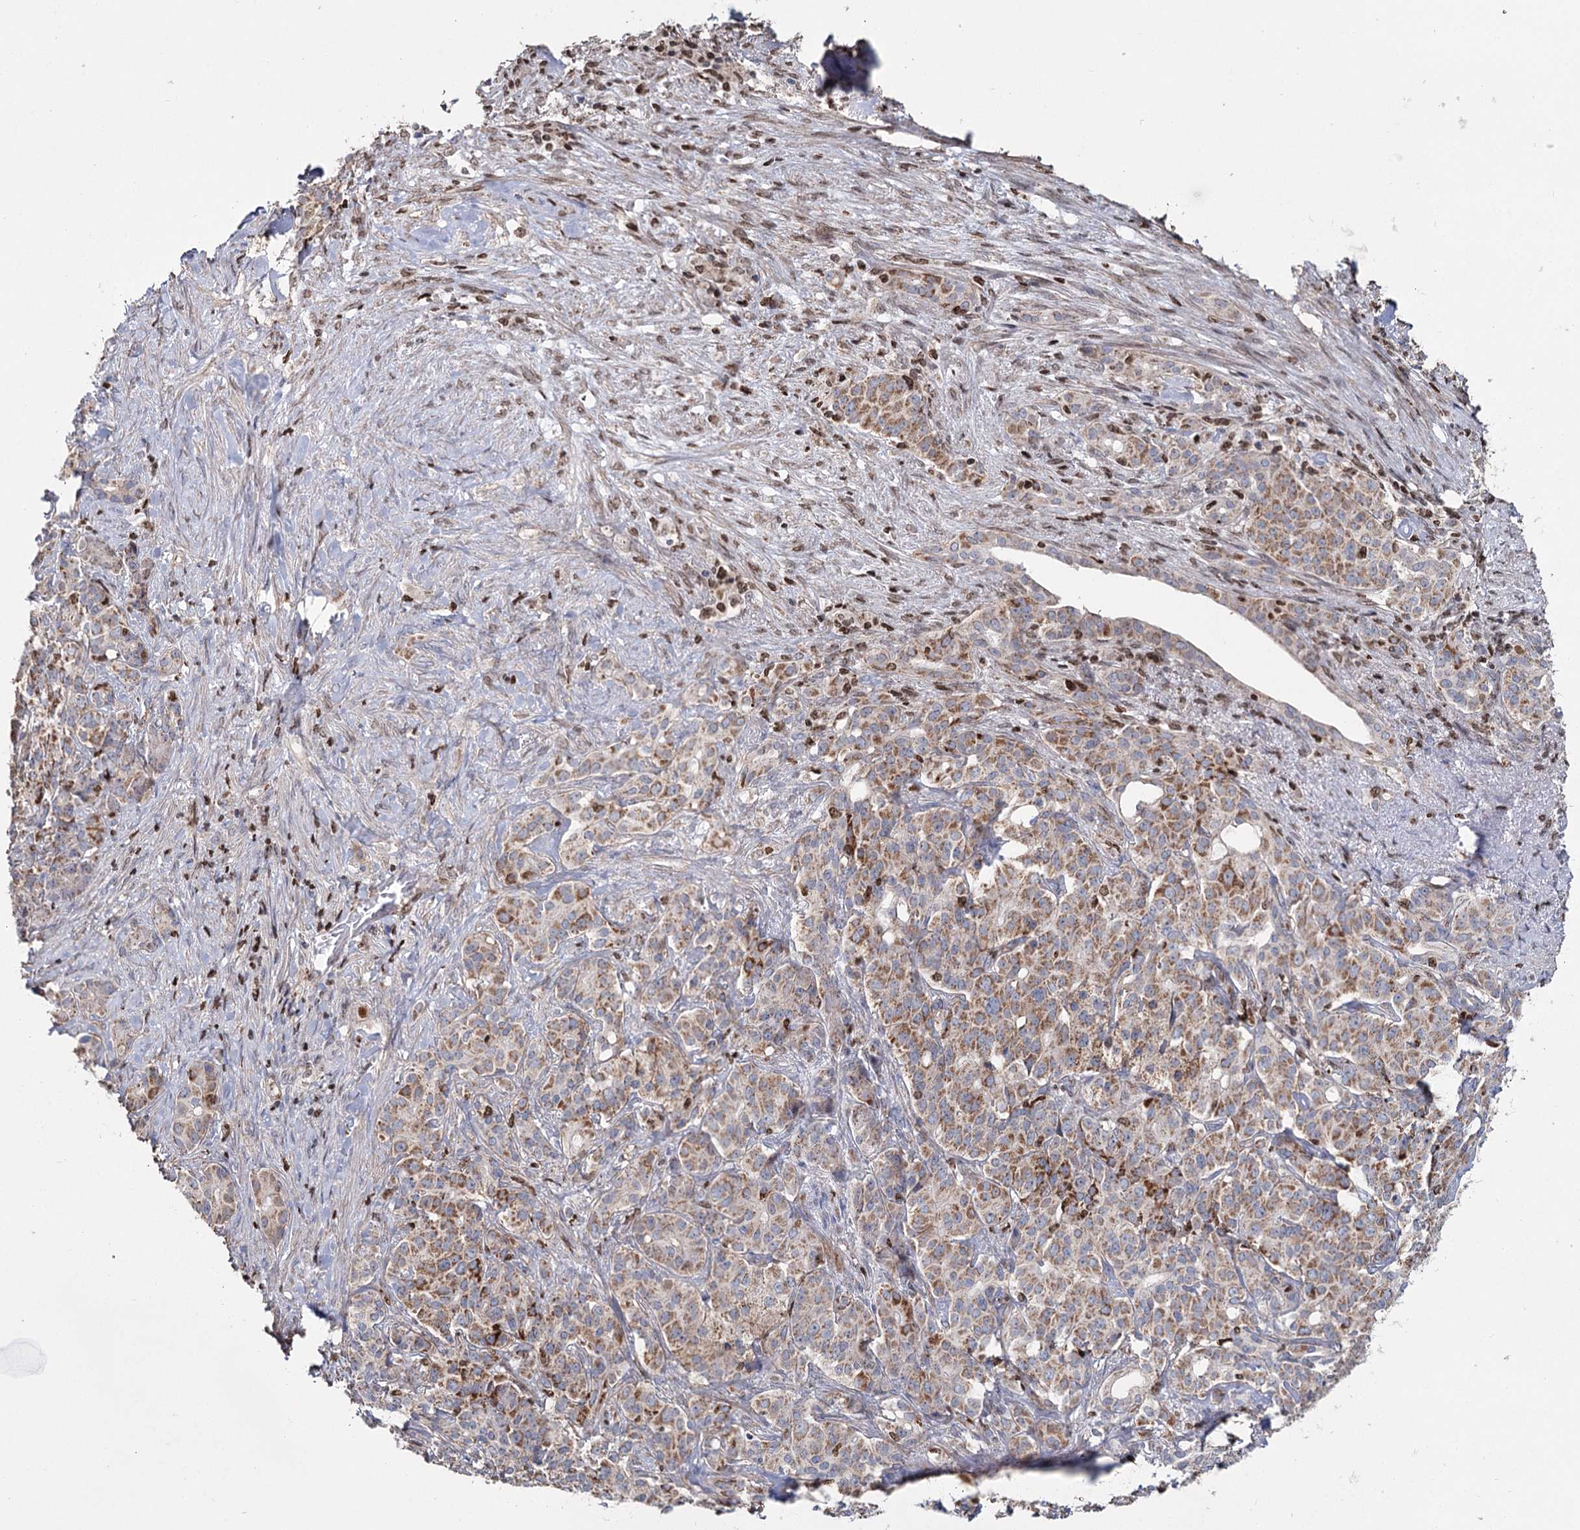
{"staining": {"intensity": "moderate", "quantity": ">75%", "location": "cytoplasmic/membranous"}, "tissue": "pancreatic cancer", "cell_type": "Tumor cells", "image_type": "cancer", "snomed": [{"axis": "morphology", "description": "Adenocarcinoma, NOS"}, {"axis": "topography", "description": "Pancreas"}], "caption": "Human pancreatic cancer (adenocarcinoma) stained with a brown dye reveals moderate cytoplasmic/membranous positive positivity in approximately >75% of tumor cells.", "gene": "PDHX", "patient": {"sex": "female", "age": 74}}